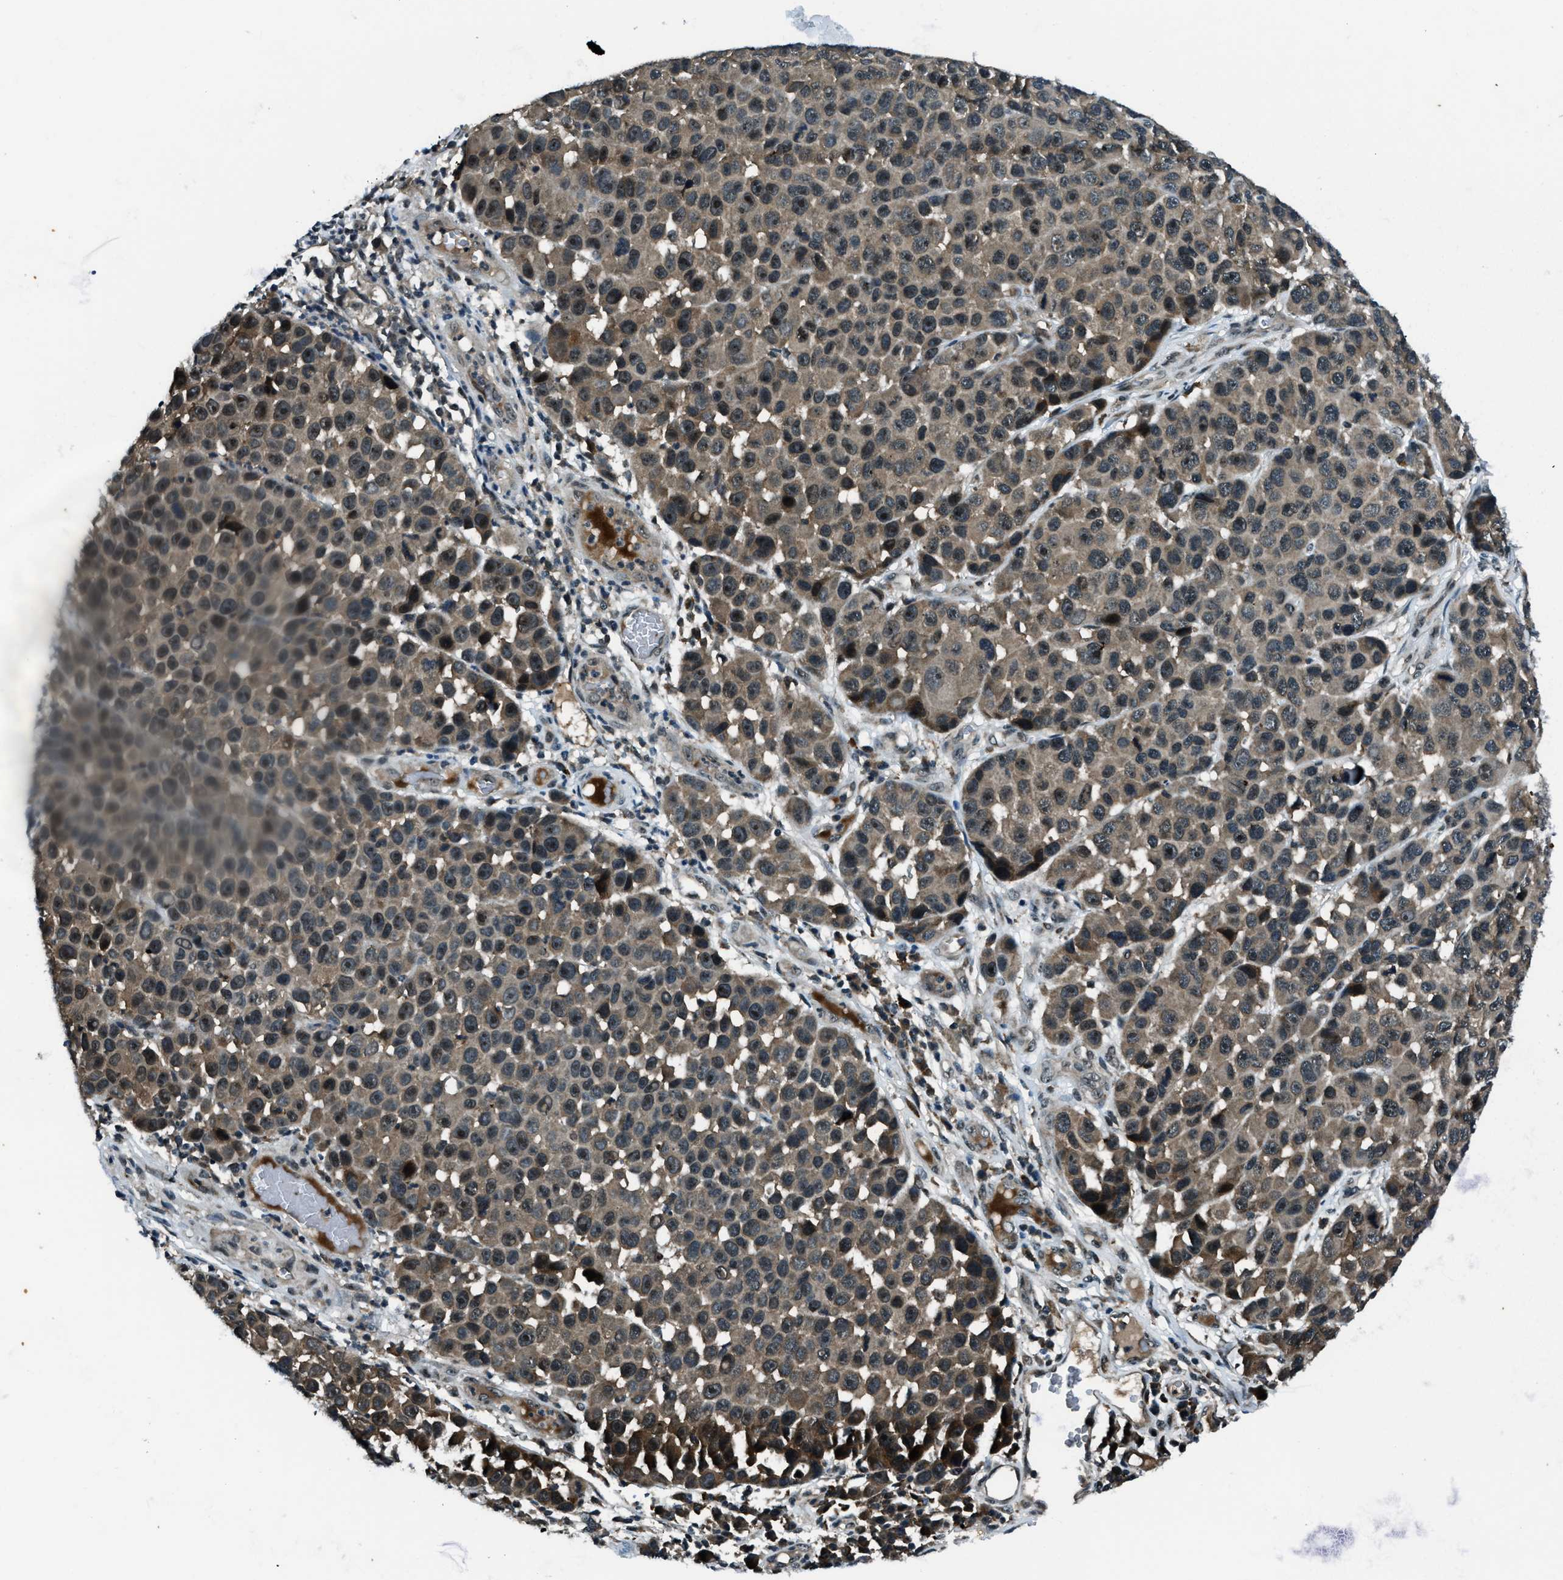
{"staining": {"intensity": "moderate", "quantity": "<25%", "location": "cytoplasmic/membranous,nuclear"}, "tissue": "melanoma", "cell_type": "Tumor cells", "image_type": "cancer", "snomed": [{"axis": "morphology", "description": "Malignant melanoma, NOS"}, {"axis": "topography", "description": "Skin"}], "caption": "Melanoma was stained to show a protein in brown. There is low levels of moderate cytoplasmic/membranous and nuclear positivity in approximately <25% of tumor cells. (DAB (3,3'-diaminobenzidine) = brown stain, brightfield microscopy at high magnification).", "gene": "ACTL9", "patient": {"sex": "male", "age": 53}}